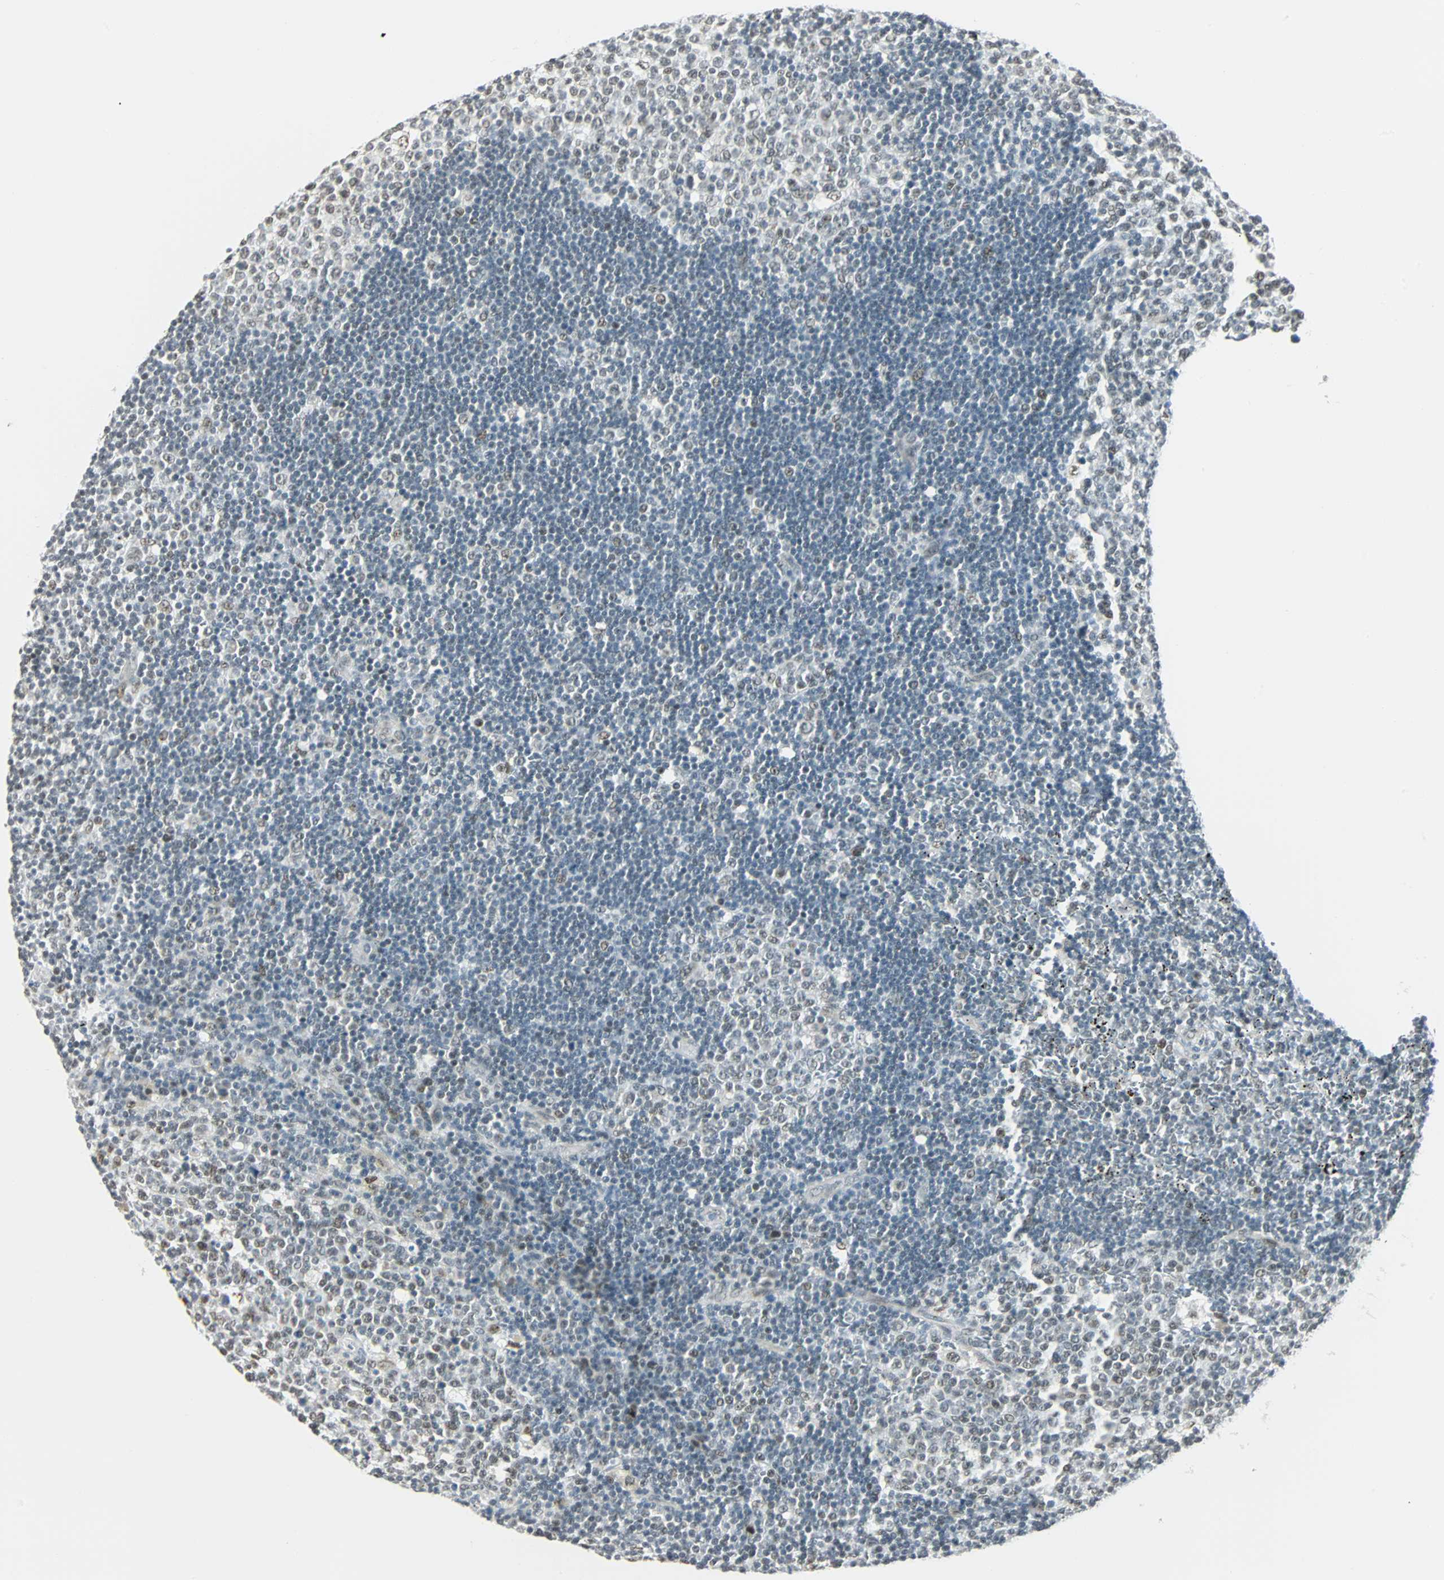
{"staining": {"intensity": "moderate", "quantity": "<25%", "location": "nuclear"}, "tissue": "lymph node", "cell_type": "Germinal center cells", "image_type": "normal", "snomed": [{"axis": "morphology", "description": "Normal tissue, NOS"}, {"axis": "topography", "description": "Lymph node"}, {"axis": "topography", "description": "Salivary gland"}], "caption": "Moderate nuclear positivity for a protein is seen in about <25% of germinal center cells of normal lymph node using immunohistochemistry (IHC).", "gene": "NELFE", "patient": {"sex": "male", "age": 8}}